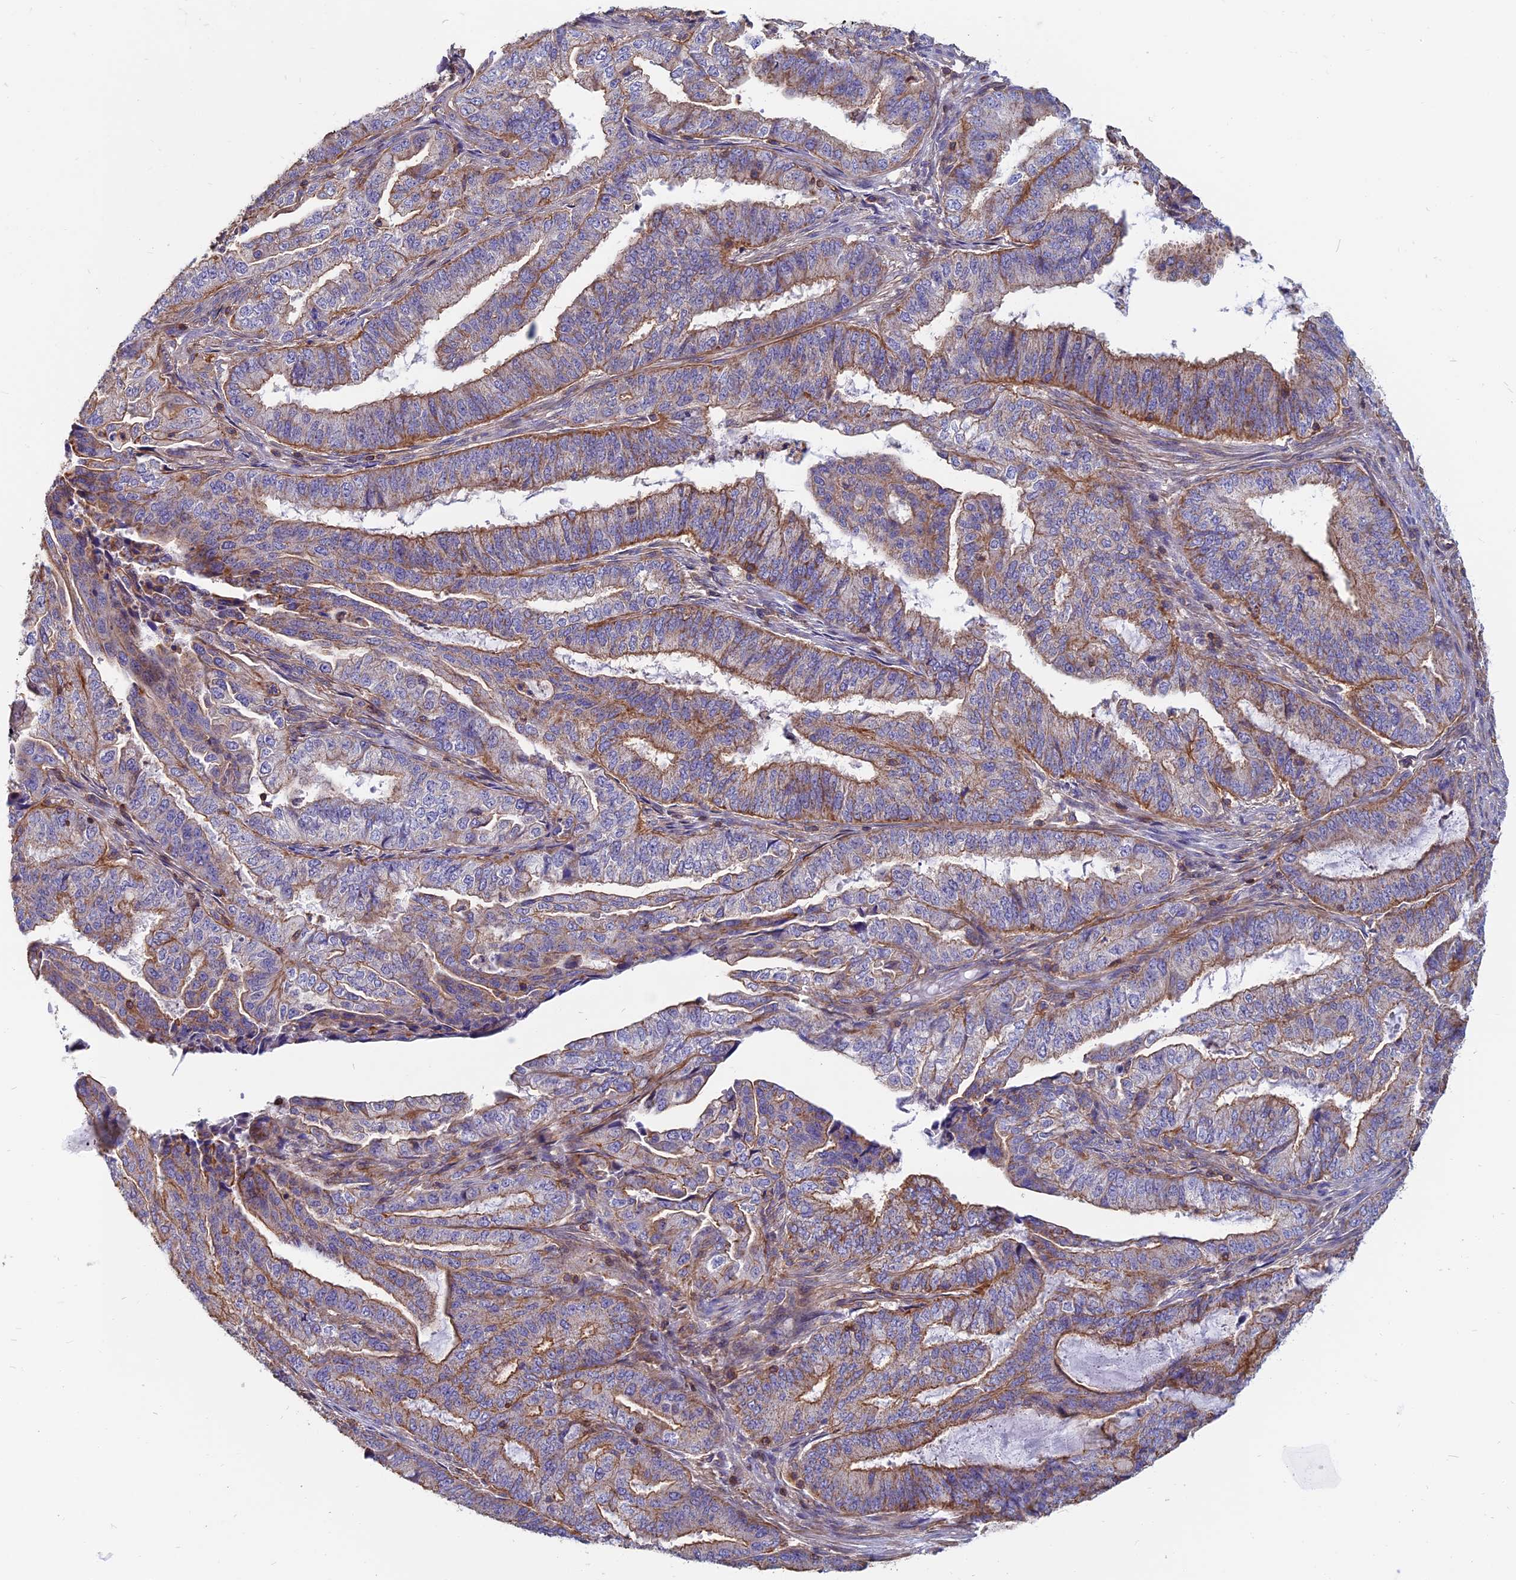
{"staining": {"intensity": "moderate", "quantity": "25%-75%", "location": "cytoplasmic/membranous"}, "tissue": "endometrial cancer", "cell_type": "Tumor cells", "image_type": "cancer", "snomed": [{"axis": "morphology", "description": "Adenocarcinoma, NOS"}, {"axis": "topography", "description": "Endometrium"}], "caption": "This image demonstrates IHC staining of endometrial cancer (adenocarcinoma), with medium moderate cytoplasmic/membranous positivity in approximately 25%-75% of tumor cells.", "gene": "HSD17B8", "patient": {"sex": "female", "age": 51}}